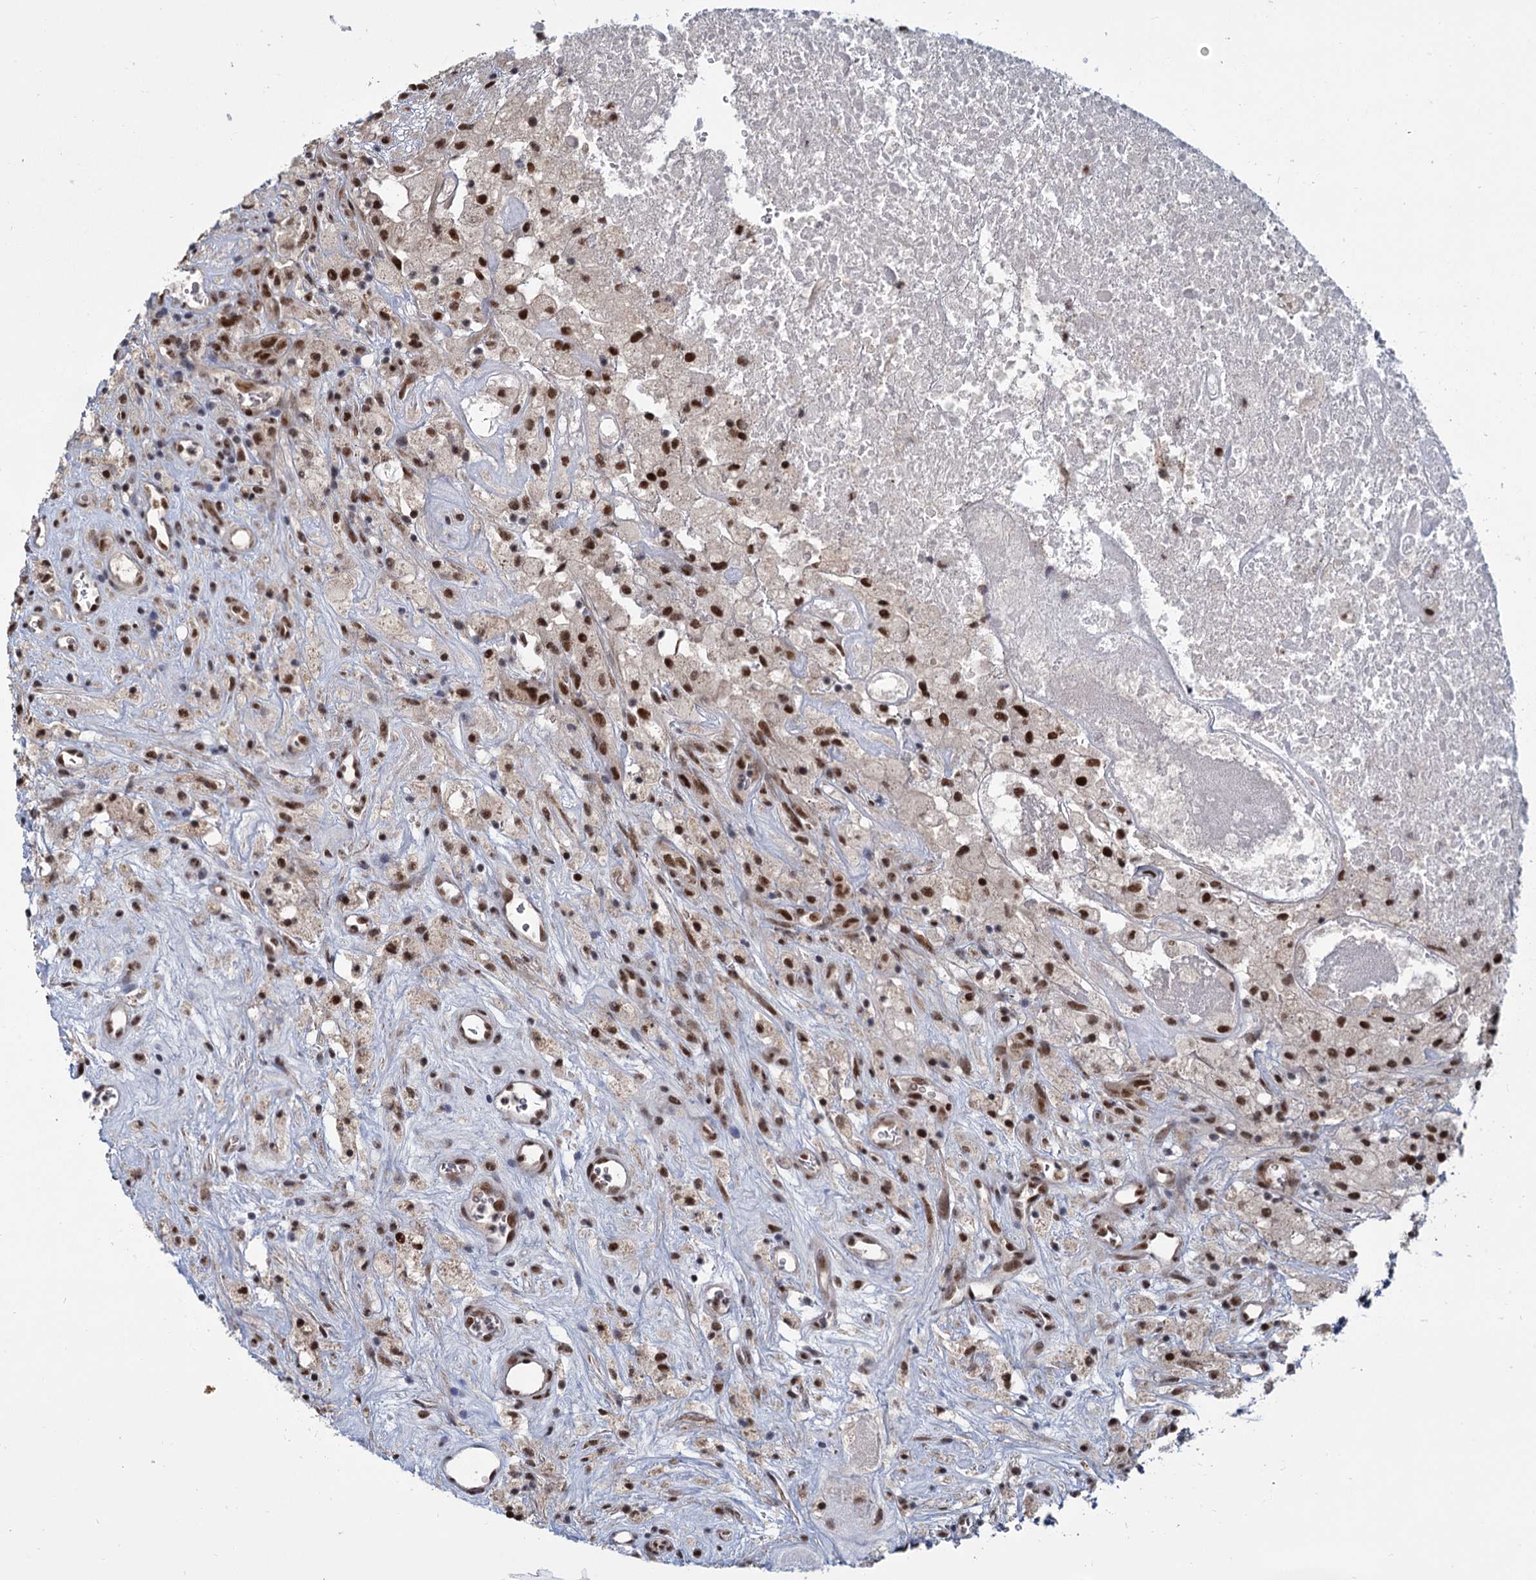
{"staining": {"intensity": "moderate", "quantity": ">75%", "location": "nuclear"}, "tissue": "glioma", "cell_type": "Tumor cells", "image_type": "cancer", "snomed": [{"axis": "morphology", "description": "Glioma, malignant, High grade"}, {"axis": "topography", "description": "Brain"}], "caption": "Protein analysis of malignant high-grade glioma tissue demonstrates moderate nuclear expression in approximately >75% of tumor cells.", "gene": "WBP4", "patient": {"sex": "male", "age": 76}}